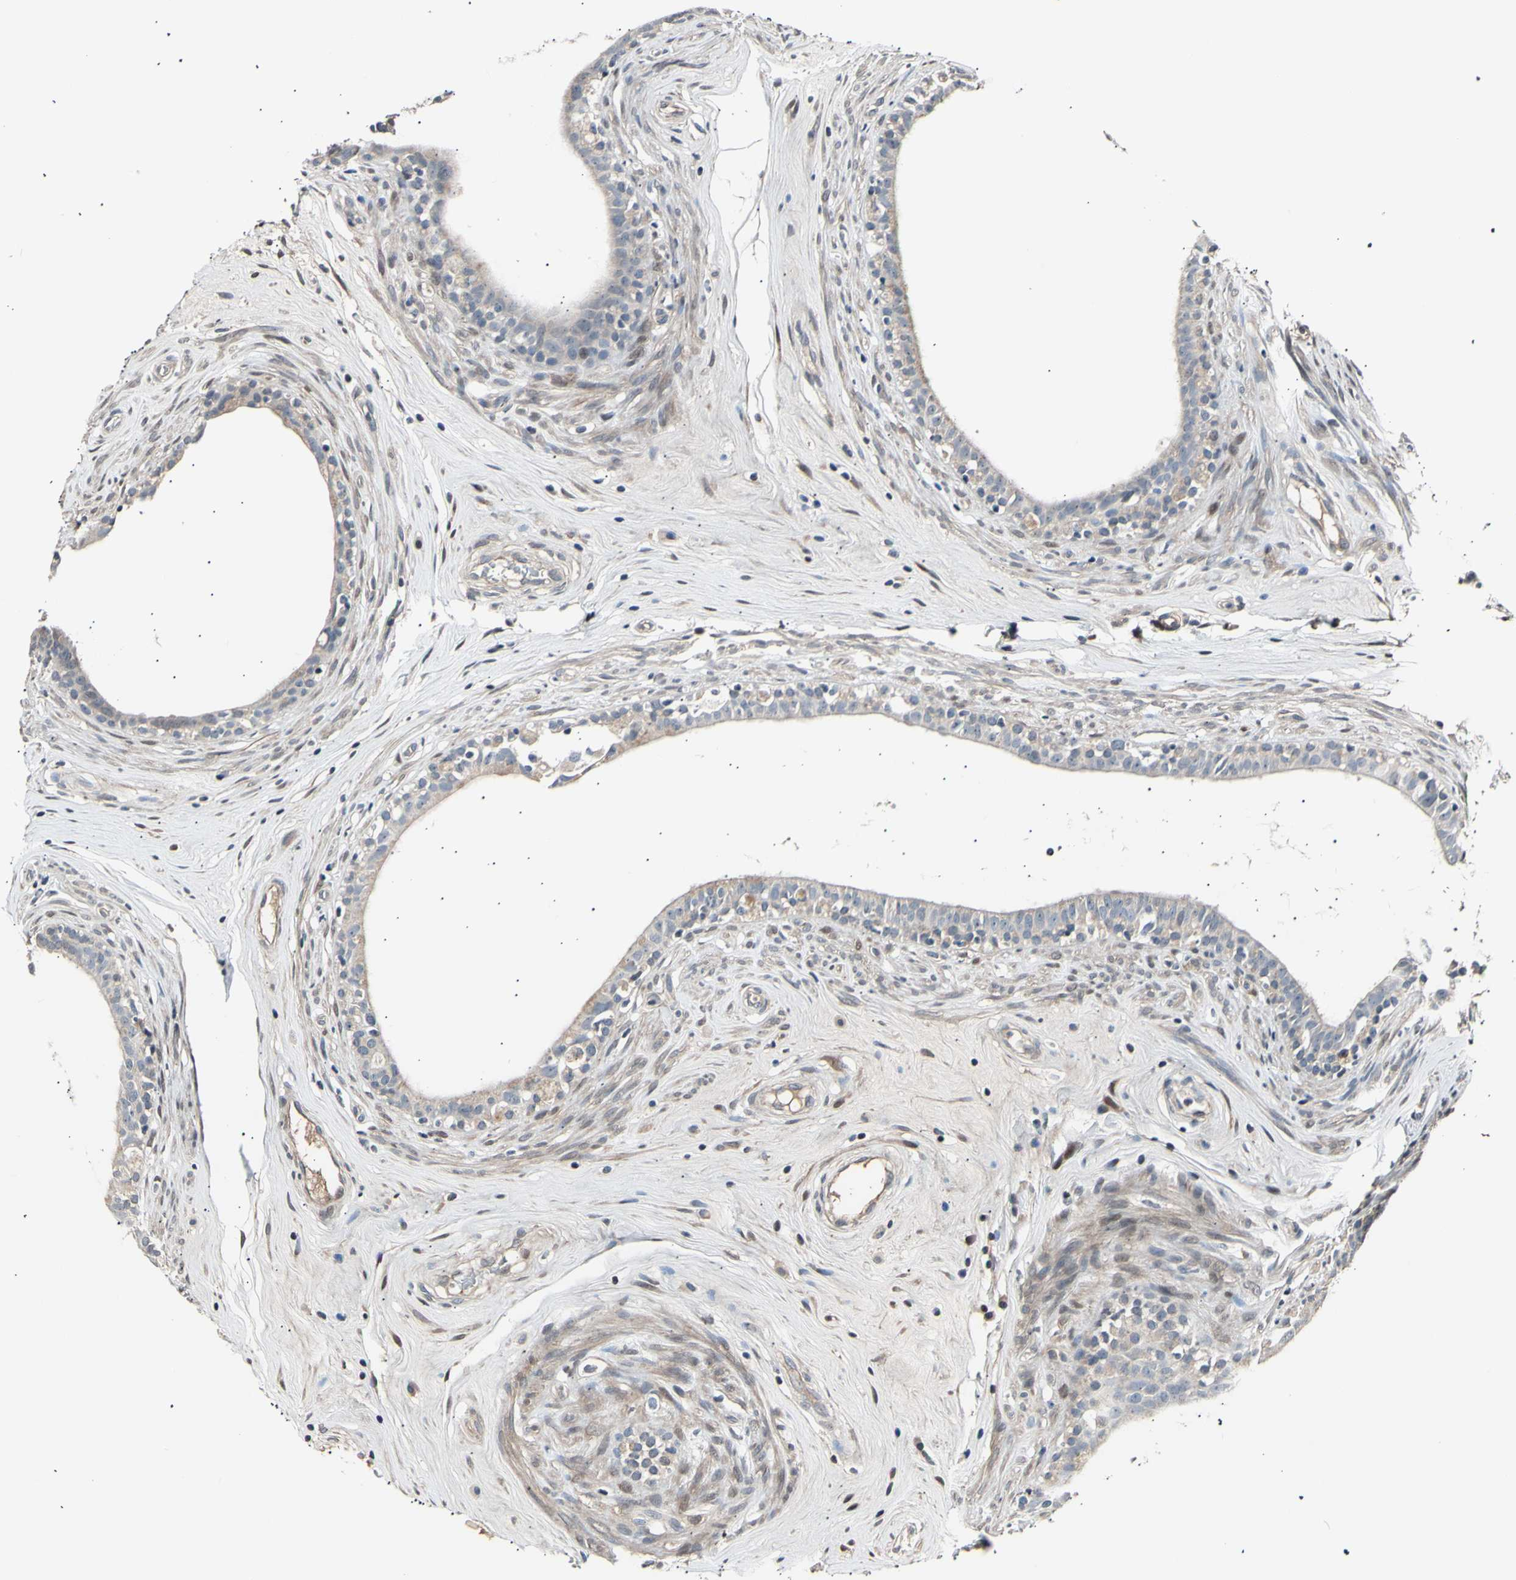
{"staining": {"intensity": "negative", "quantity": "none", "location": "none"}, "tissue": "epididymis", "cell_type": "Glandular cells", "image_type": "normal", "snomed": [{"axis": "morphology", "description": "Normal tissue, NOS"}, {"axis": "morphology", "description": "Inflammation, NOS"}, {"axis": "topography", "description": "Epididymis"}], "caption": "Glandular cells show no significant protein expression in unremarkable epididymis.", "gene": "AK1", "patient": {"sex": "male", "age": 84}}